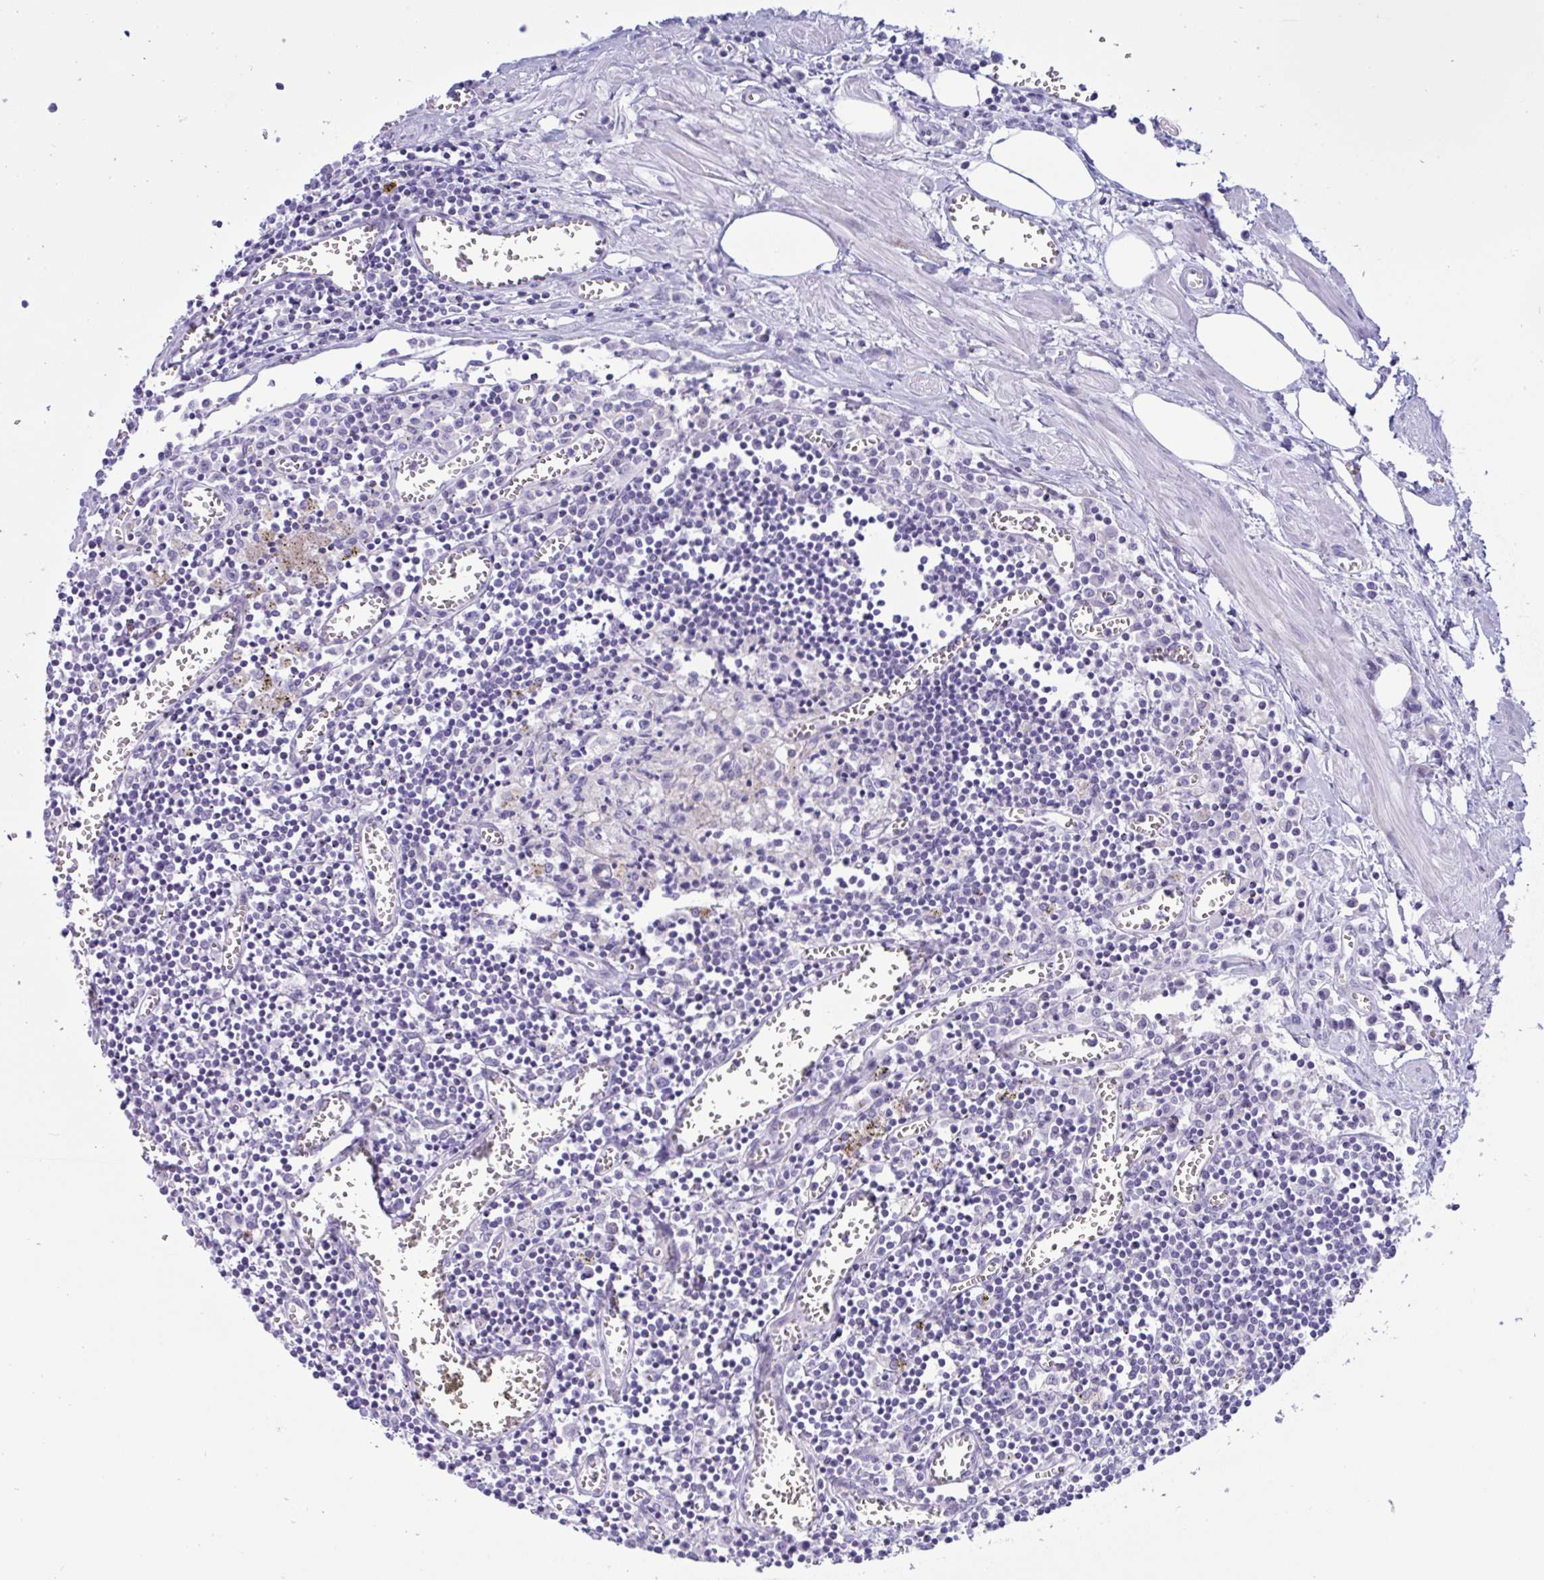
{"staining": {"intensity": "moderate", "quantity": "<25%", "location": "cytoplasmic/membranous"}, "tissue": "lymph node", "cell_type": "Germinal center cells", "image_type": "normal", "snomed": [{"axis": "morphology", "description": "Normal tissue, NOS"}, {"axis": "topography", "description": "Lymph node"}], "caption": "Protein analysis of normal lymph node demonstrates moderate cytoplasmic/membranous staining in approximately <25% of germinal center cells. Using DAB (brown) and hematoxylin (blue) stains, captured at high magnification using brightfield microscopy.", "gene": "SREBF1", "patient": {"sex": "male", "age": 66}}